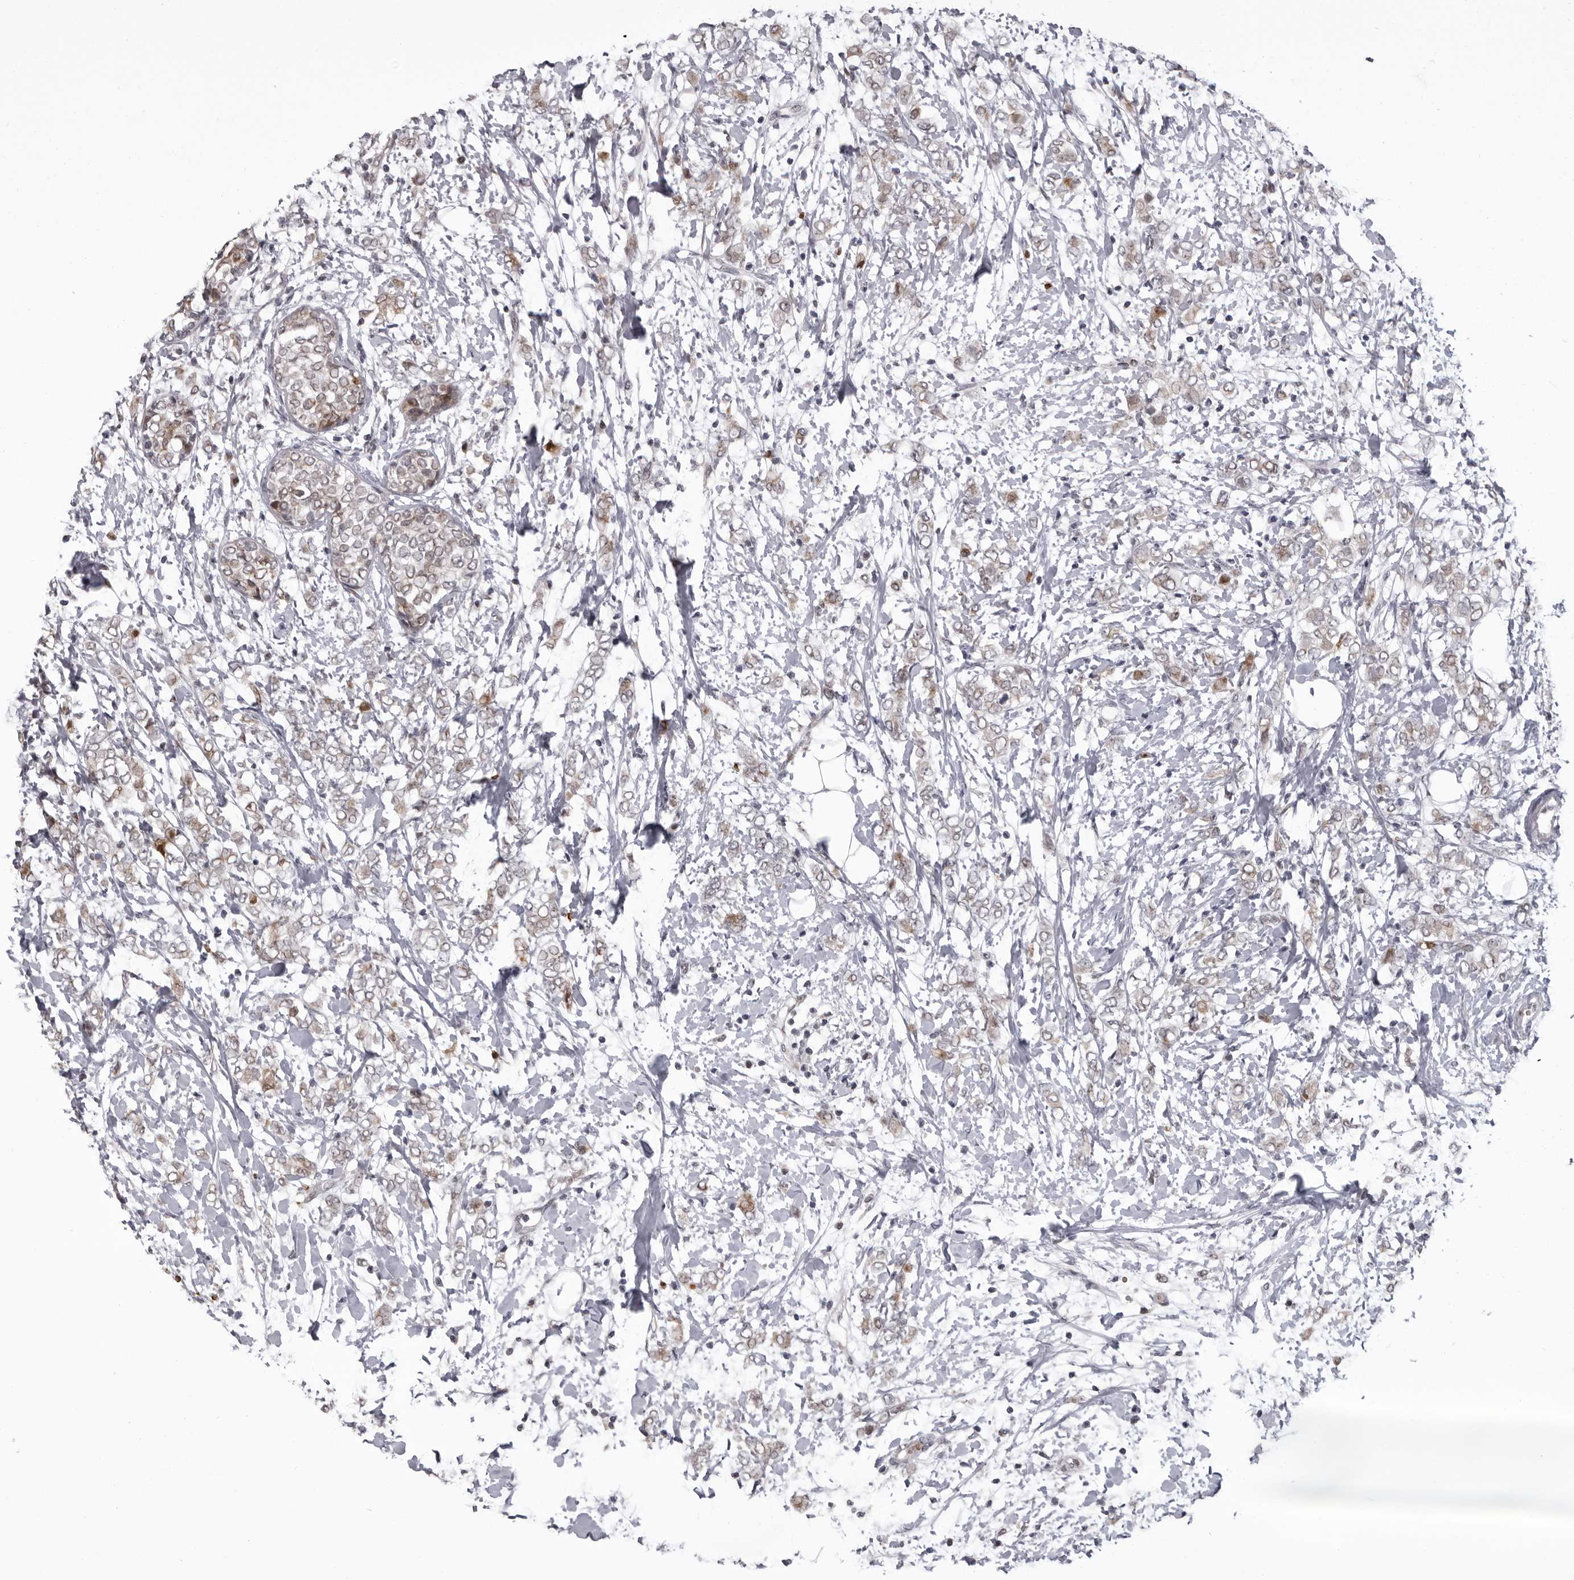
{"staining": {"intensity": "weak", "quantity": ">75%", "location": "cytoplasmic/membranous"}, "tissue": "breast cancer", "cell_type": "Tumor cells", "image_type": "cancer", "snomed": [{"axis": "morphology", "description": "Normal tissue, NOS"}, {"axis": "morphology", "description": "Lobular carcinoma"}, {"axis": "topography", "description": "Breast"}], "caption": "A photomicrograph of human breast cancer (lobular carcinoma) stained for a protein displays weak cytoplasmic/membranous brown staining in tumor cells.", "gene": "THOP1", "patient": {"sex": "female", "age": 47}}